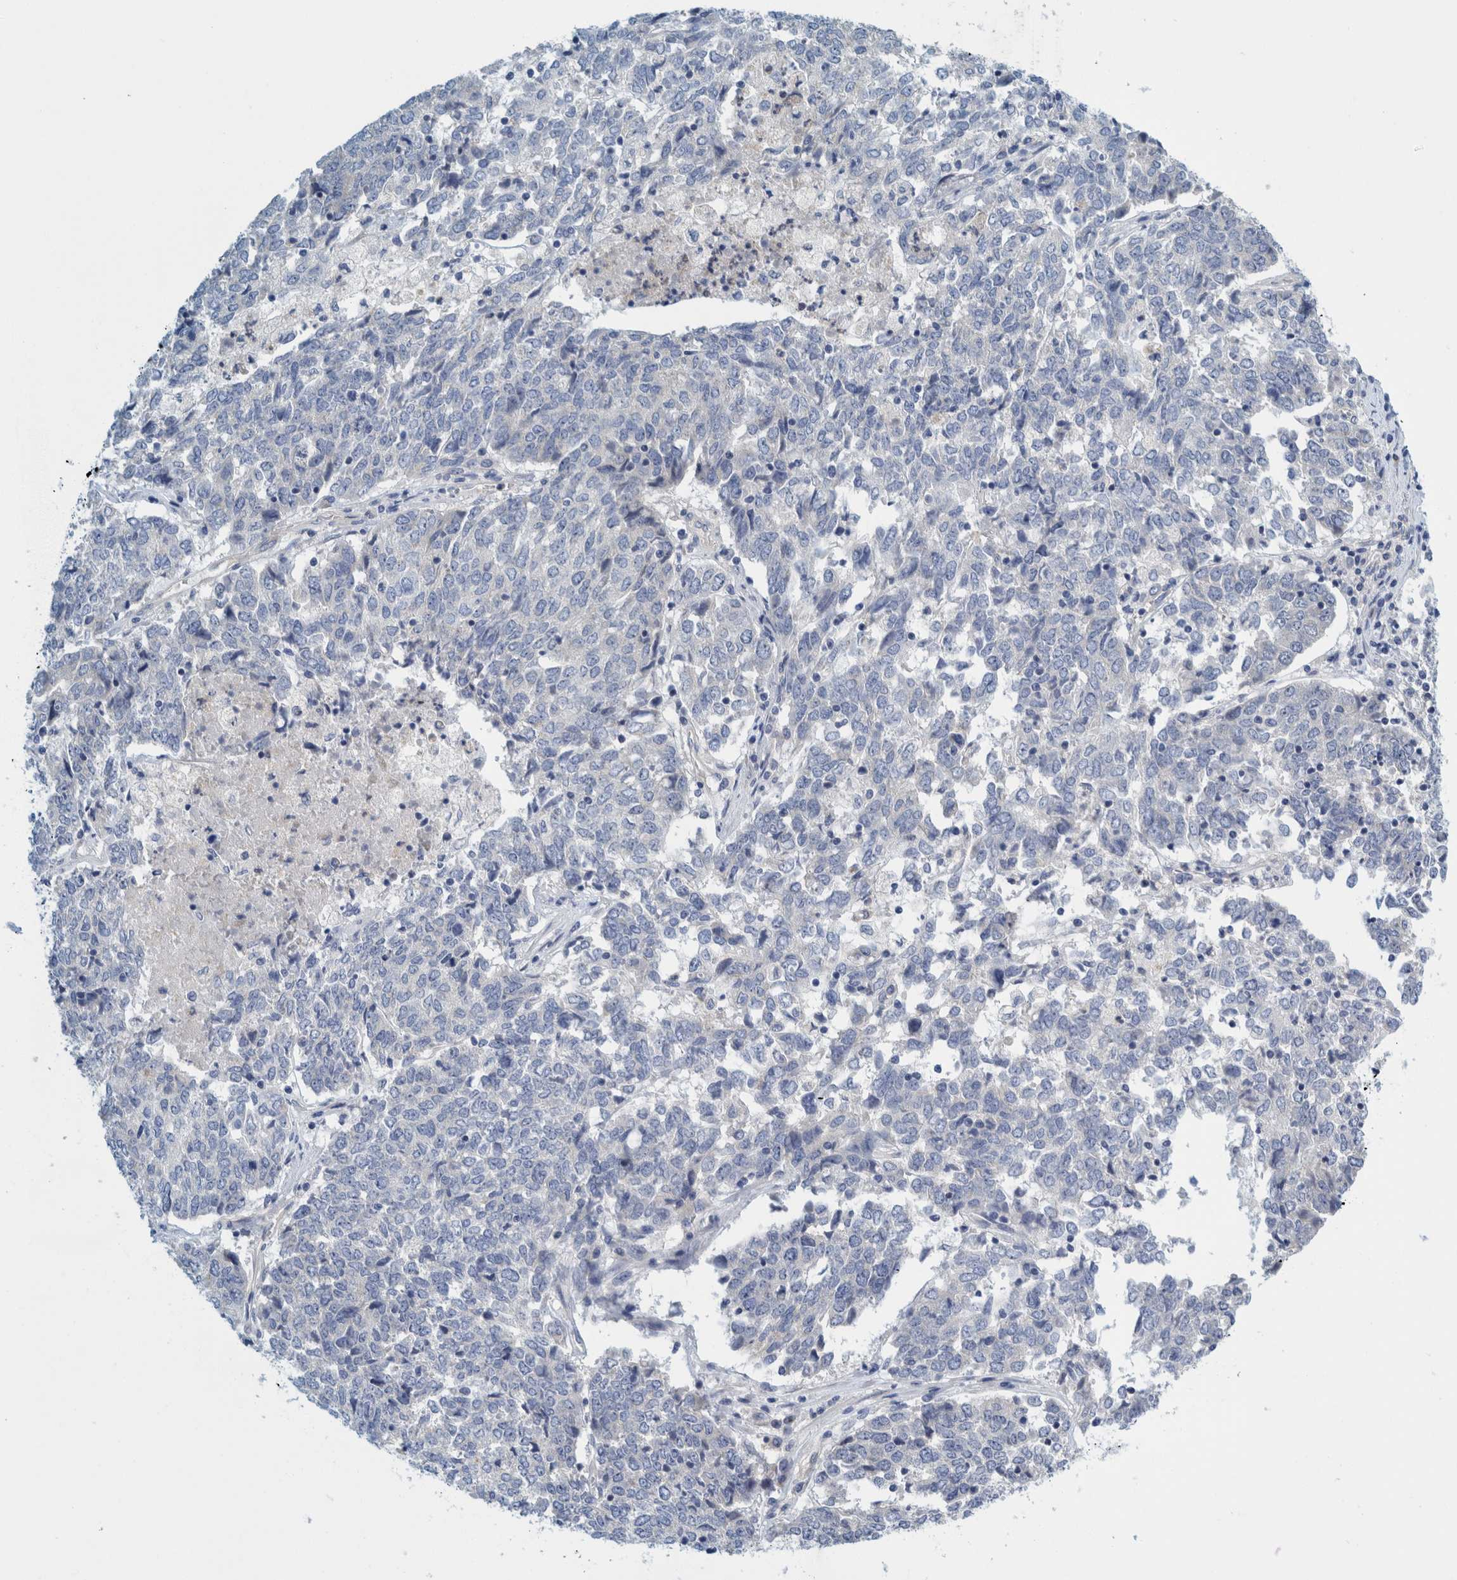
{"staining": {"intensity": "negative", "quantity": "none", "location": "none"}, "tissue": "endometrial cancer", "cell_type": "Tumor cells", "image_type": "cancer", "snomed": [{"axis": "morphology", "description": "Adenocarcinoma, NOS"}, {"axis": "topography", "description": "Endometrium"}], "caption": "Immunohistochemistry histopathology image of endometrial adenocarcinoma stained for a protein (brown), which demonstrates no positivity in tumor cells.", "gene": "ZNF324B", "patient": {"sex": "female", "age": 80}}